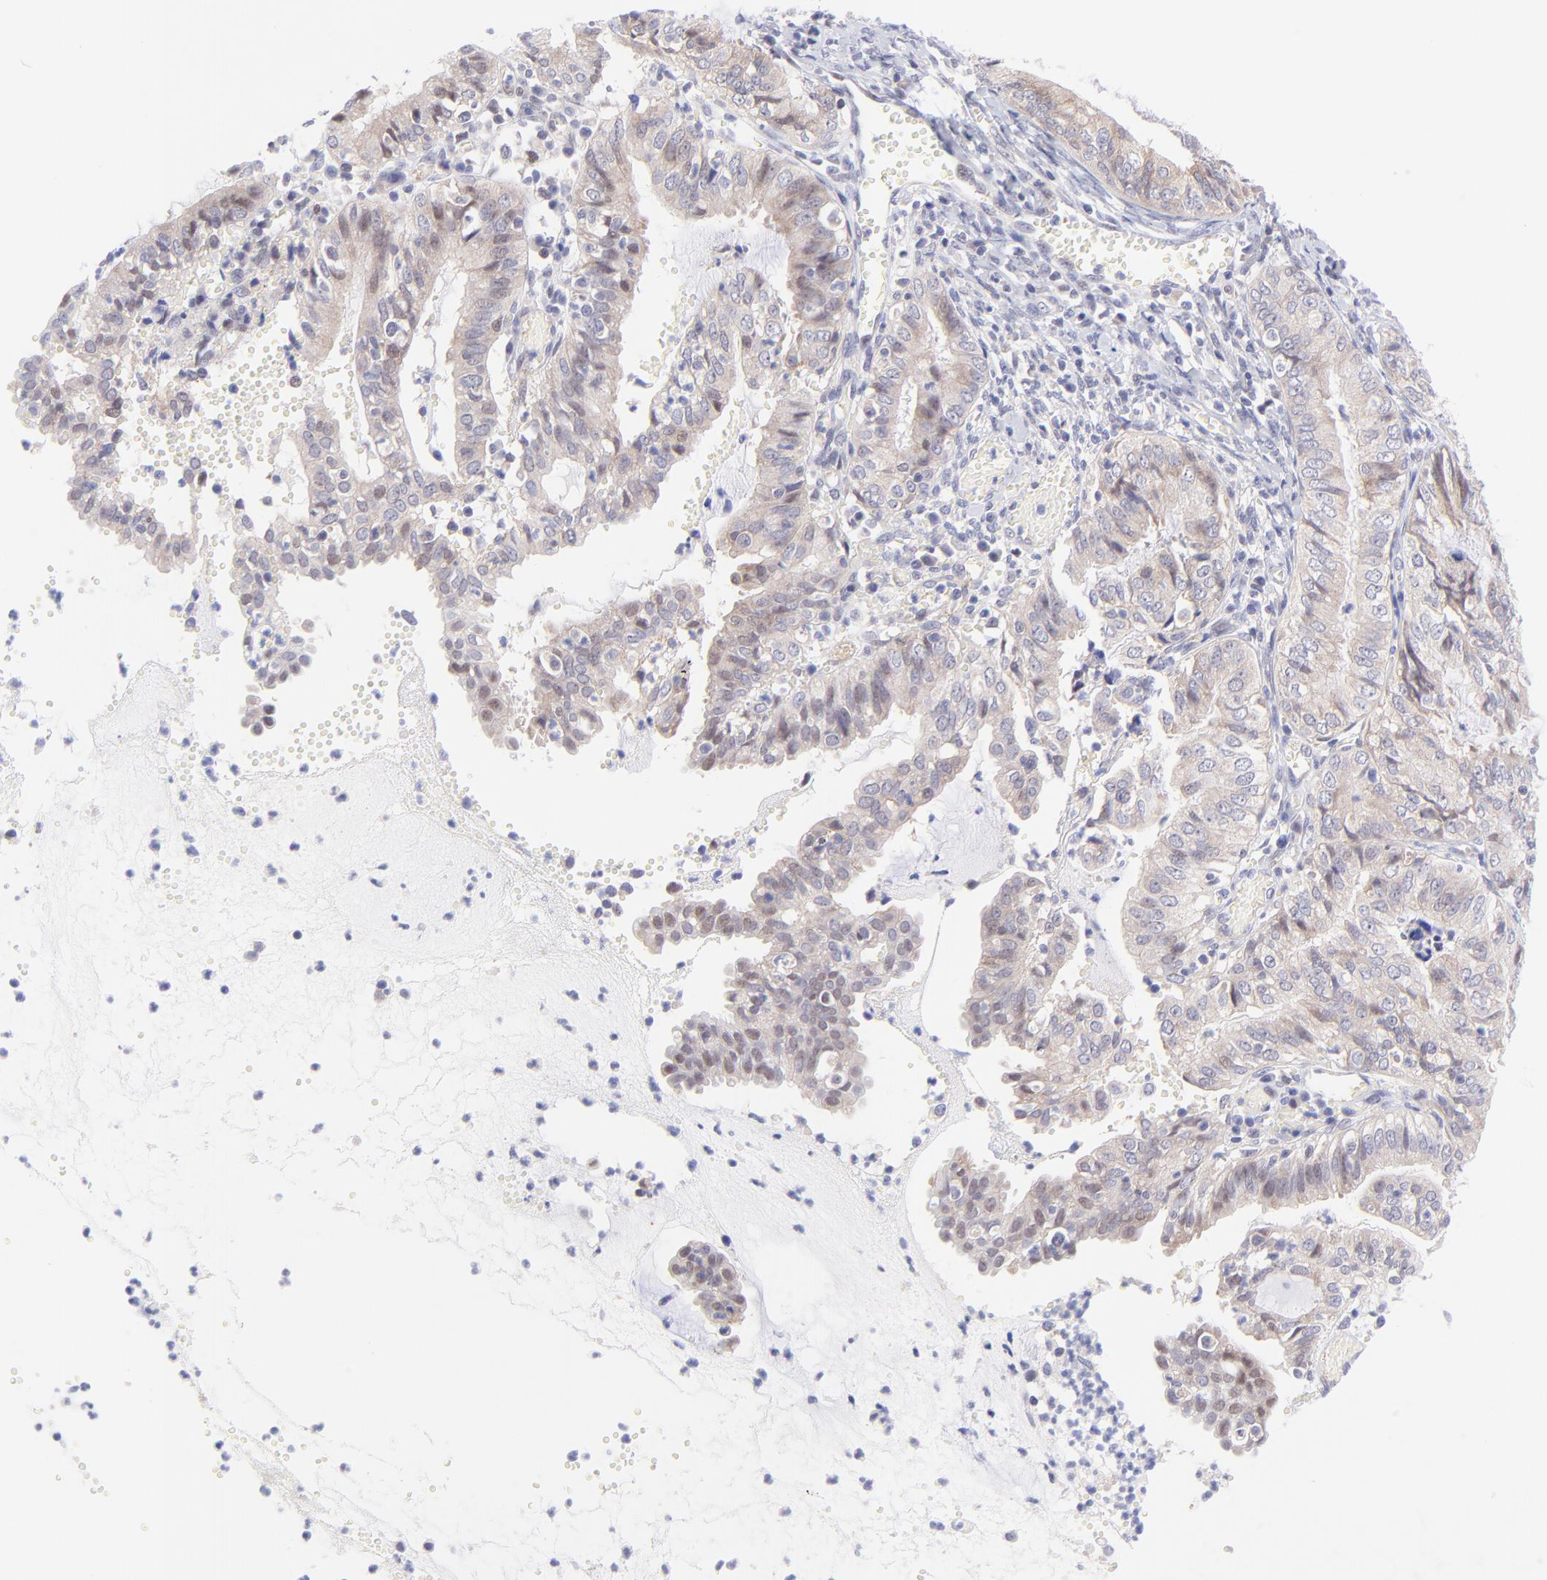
{"staining": {"intensity": "weak", "quantity": ">75%", "location": "cytoplasmic/membranous"}, "tissue": "endometrial cancer", "cell_type": "Tumor cells", "image_type": "cancer", "snomed": [{"axis": "morphology", "description": "Adenocarcinoma, NOS"}, {"axis": "topography", "description": "Endometrium"}], "caption": "An image showing weak cytoplasmic/membranous staining in about >75% of tumor cells in endometrial adenocarcinoma, as visualized by brown immunohistochemical staining.", "gene": "PBDC1", "patient": {"sex": "female", "age": 66}}